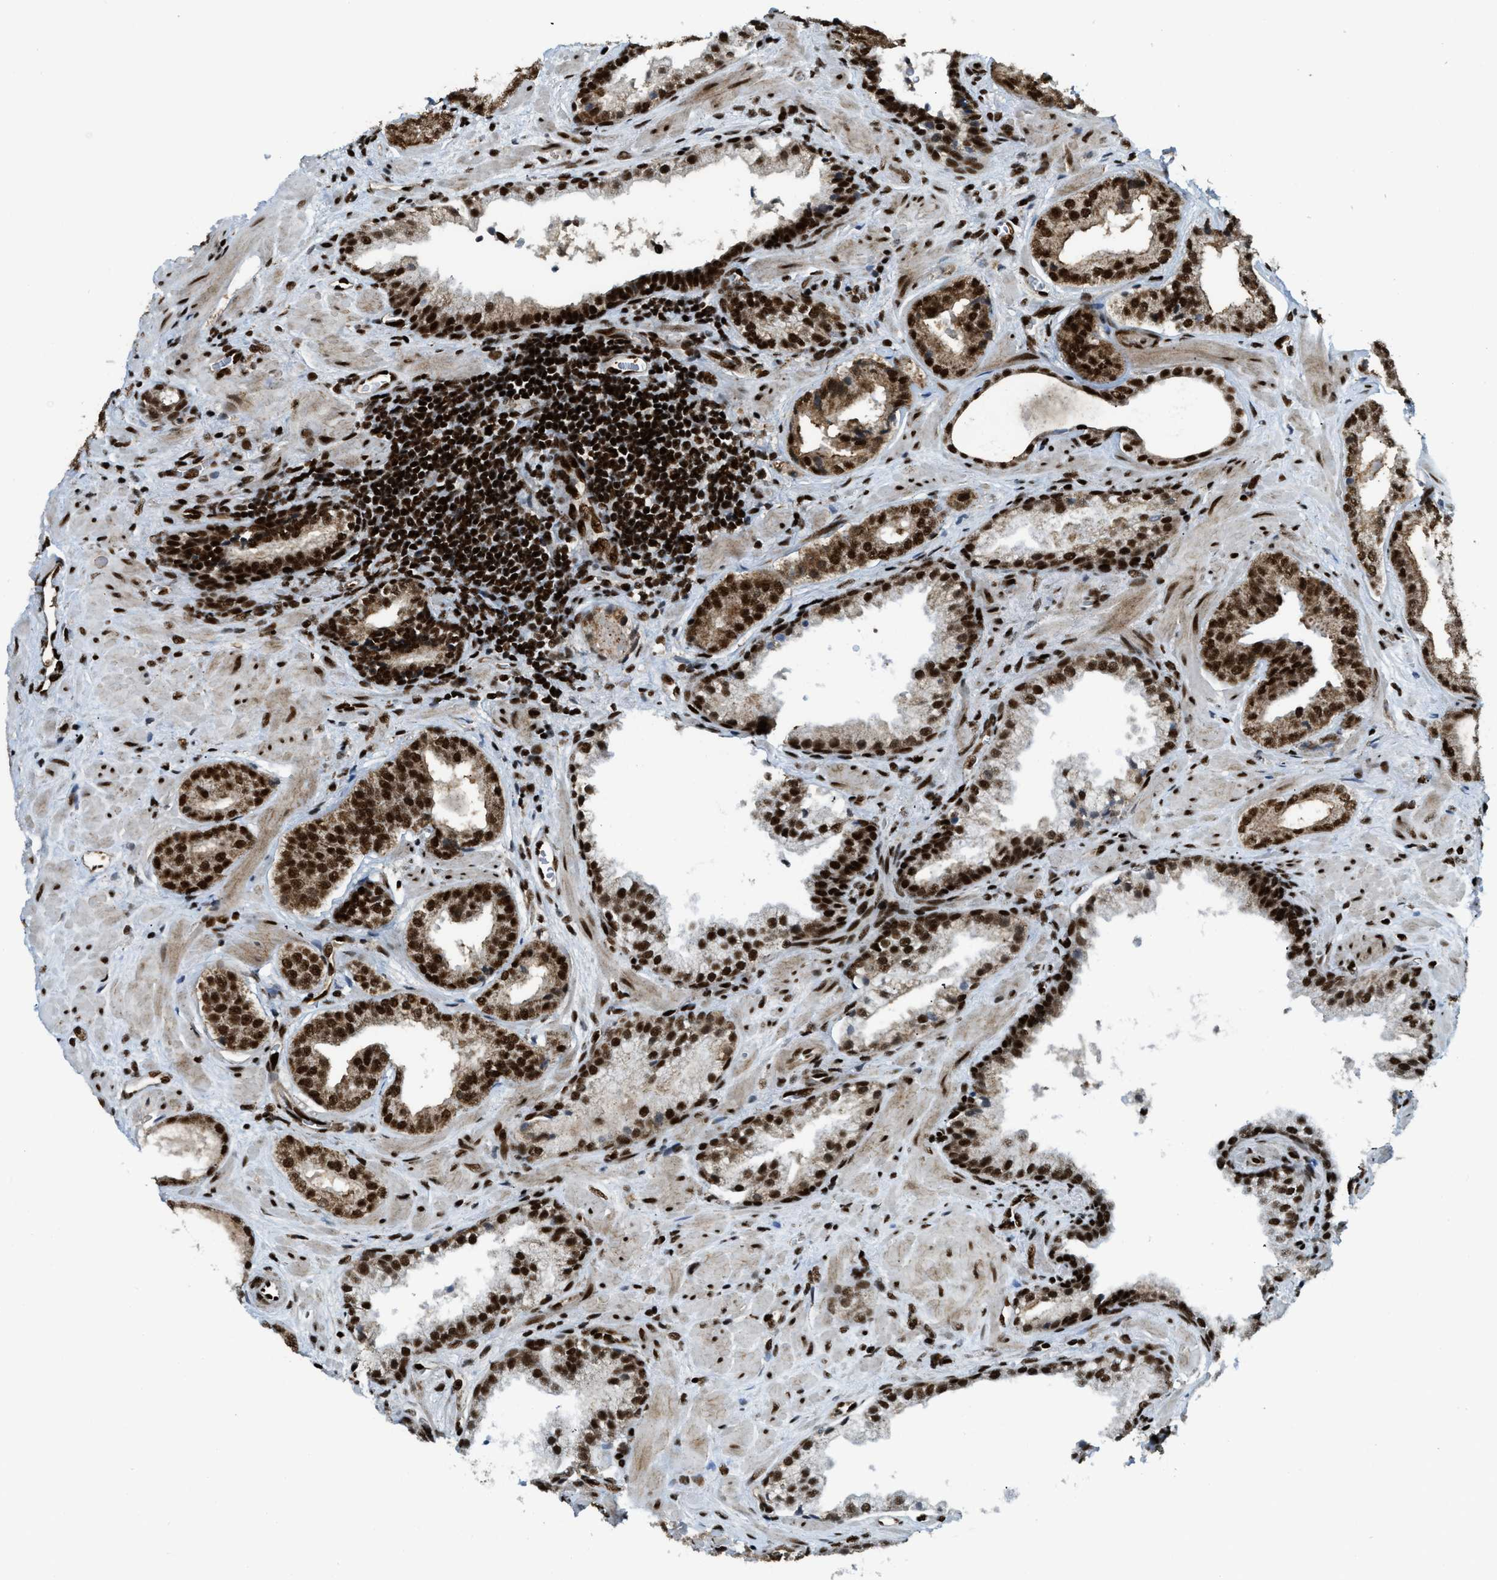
{"staining": {"intensity": "strong", "quantity": ">75%", "location": "cytoplasmic/membranous,nuclear"}, "tissue": "prostate cancer", "cell_type": "Tumor cells", "image_type": "cancer", "snomed": [{"axis": "morphology", "description": "Adenocarcinoma, Low grade"}, {"axis": "topography", "description": "Prostate"}], "caption": "Strong cytoplasmic/membranous and nuclear expression is appreciated in about >75% of tumor cells in prostate cancer.", "gene": "GABPB1", "patient": {"sex": "male", "age": 71}}